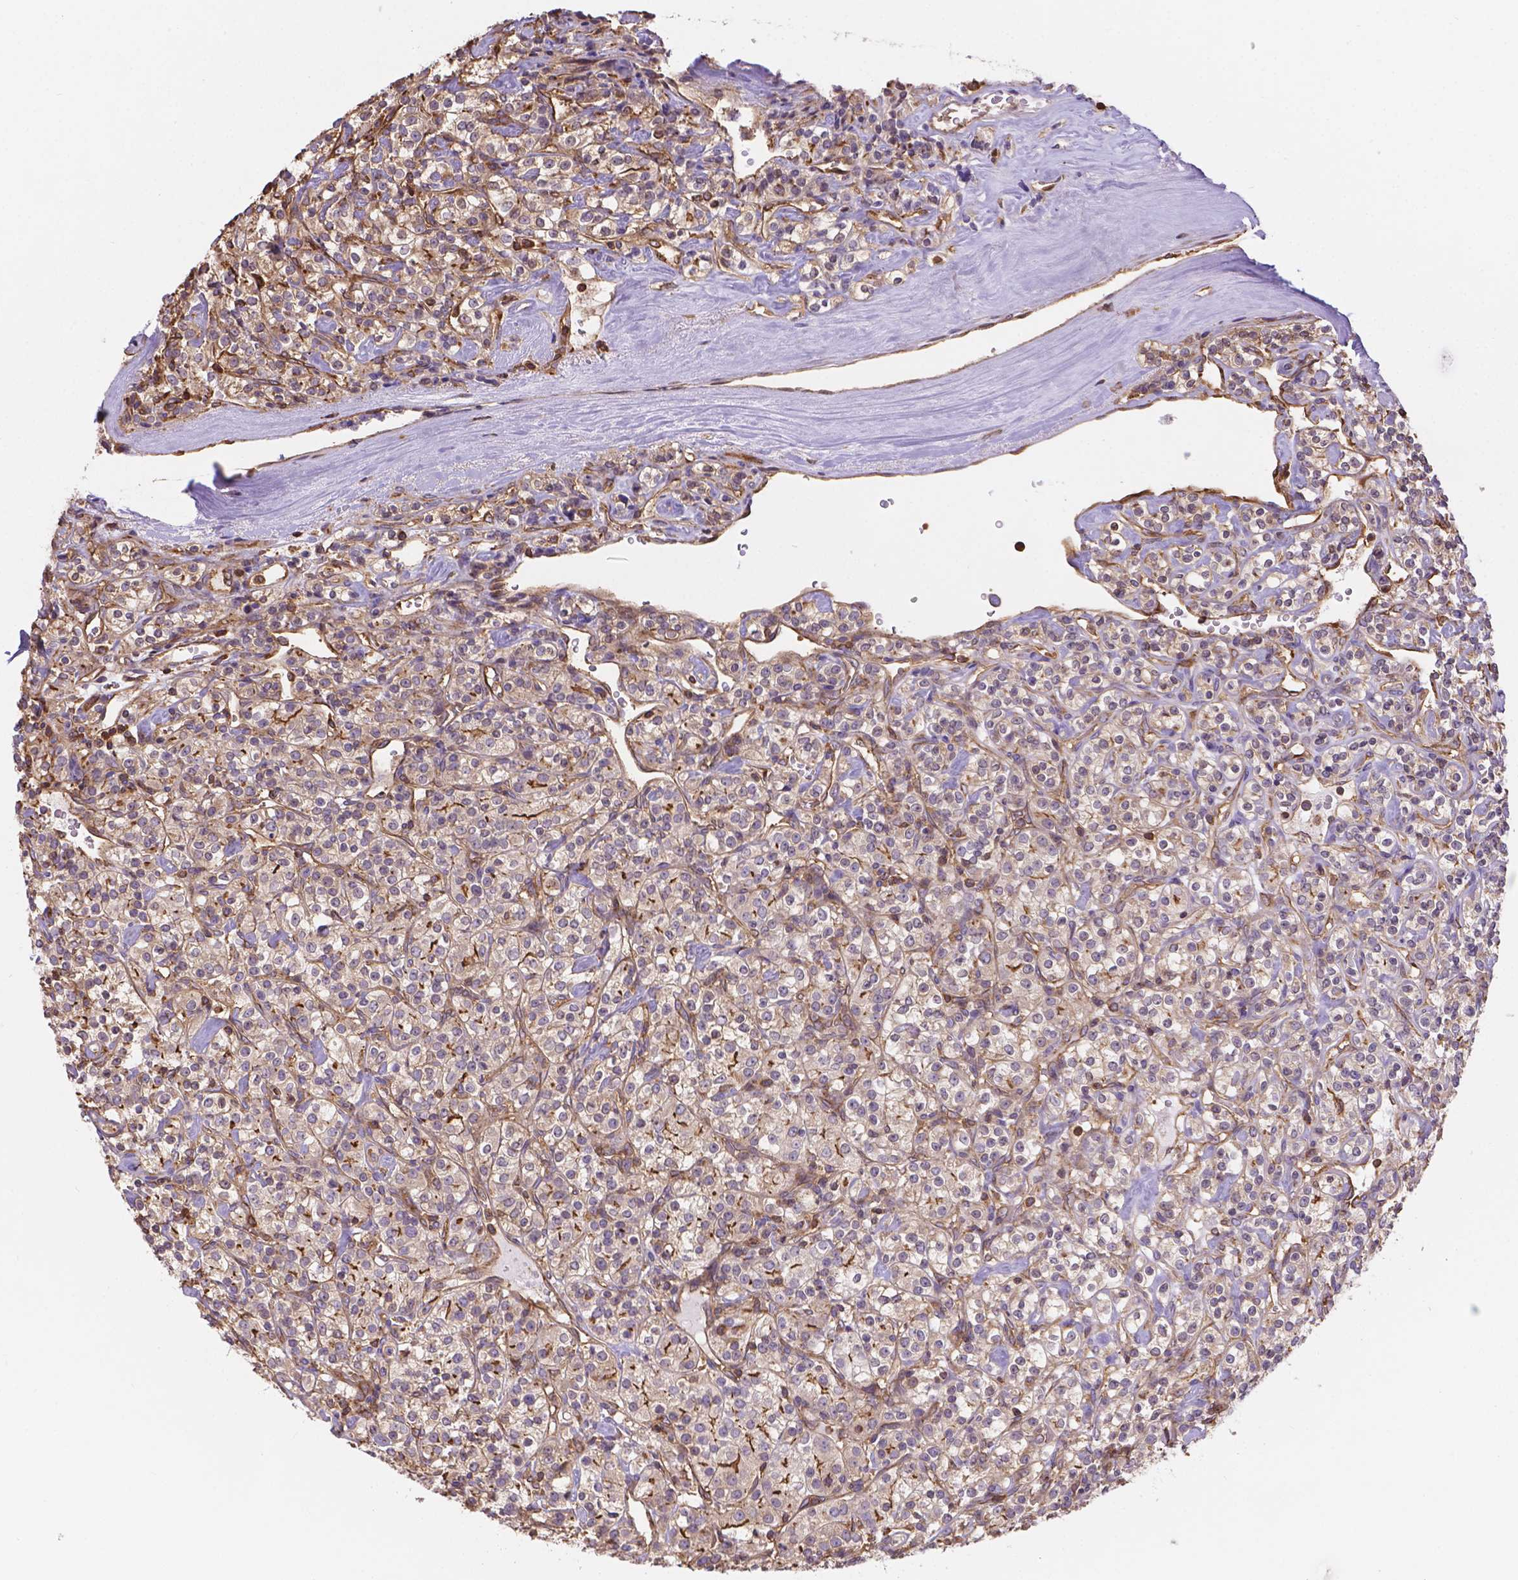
{"staining": {"intensity": "weak", "quantity": "<25%", "location": "cytoplasmic/membranous"}, "tissue": "renal cancer", "cell_type": "Tumor cells", "image_type": "cancer", "snomed": [{"axis": "morphology", "description": "Adenocarcinoma, NOS"}, {"axis": "topography", "description": "Kidney"}], "caption": "Adenocarcinoma (renal) stained for a protein using immunohistochemistry (IHC) demonstrates no positivity tumor cells.", "gene": "DMWD", "patient": {"sex": "male", "age": 77}}